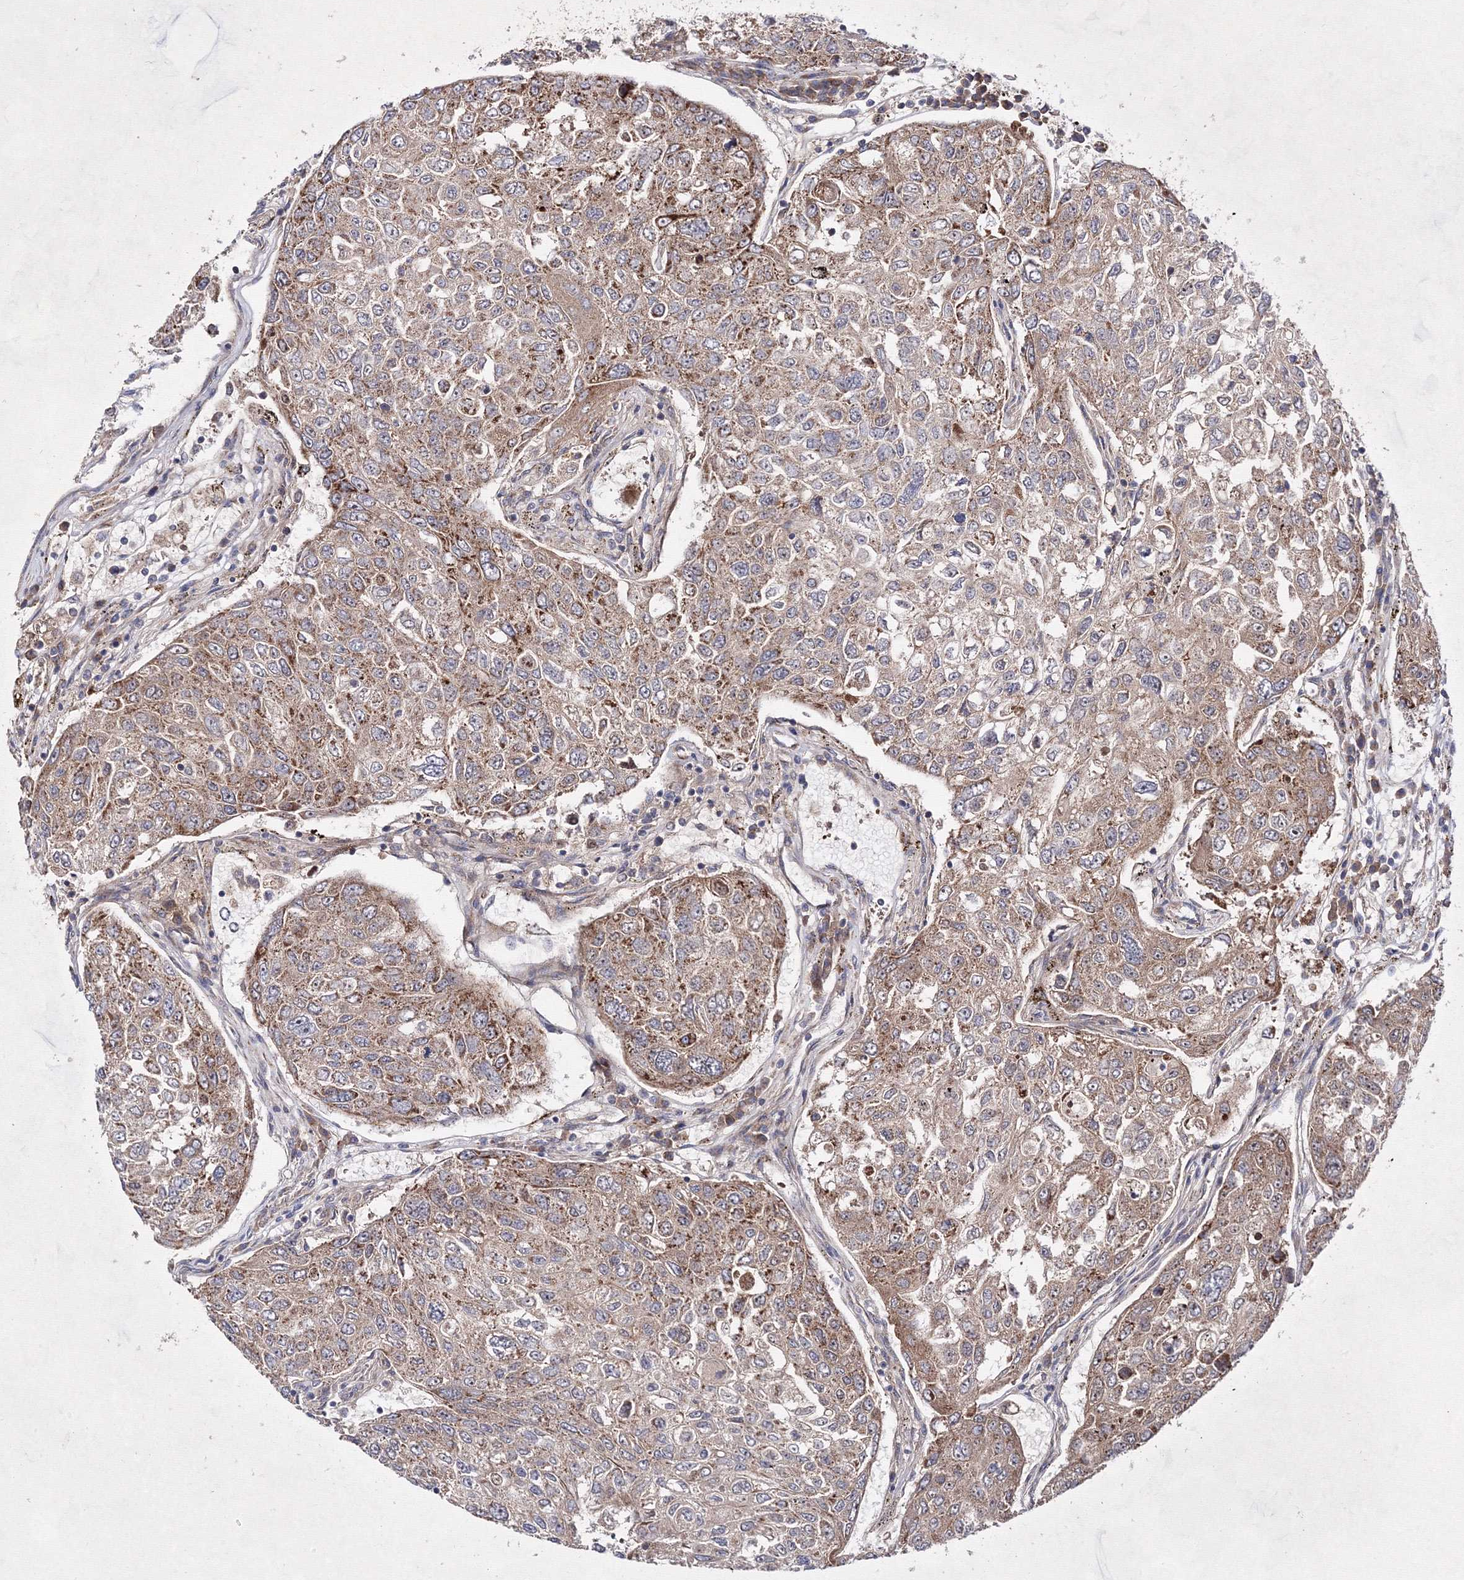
{"staining": {"intensity": "moderate", "quantity": ">75%", "location": "cytoplasmic/membranous"}, "tissue": "urothelial cancer", "cell_type": "Tumor cells", "image_type": "cancer", "snomed": [{"axis": "morphology", "description": "Urothelial carcinoma, High grade"}, {"axis": "topography", "description": "Lymph node"}, {"axis": "topography", "description": "Urinary bladder"}], "caption": "A histopathology image of high-grade urothelial carcinoma stained for a protein demonstrates moderate cytoplasmic/membranous brown staining in tumor cells.", "gene": "GFM1", "patient": {"sex": "male", "age": 51}}